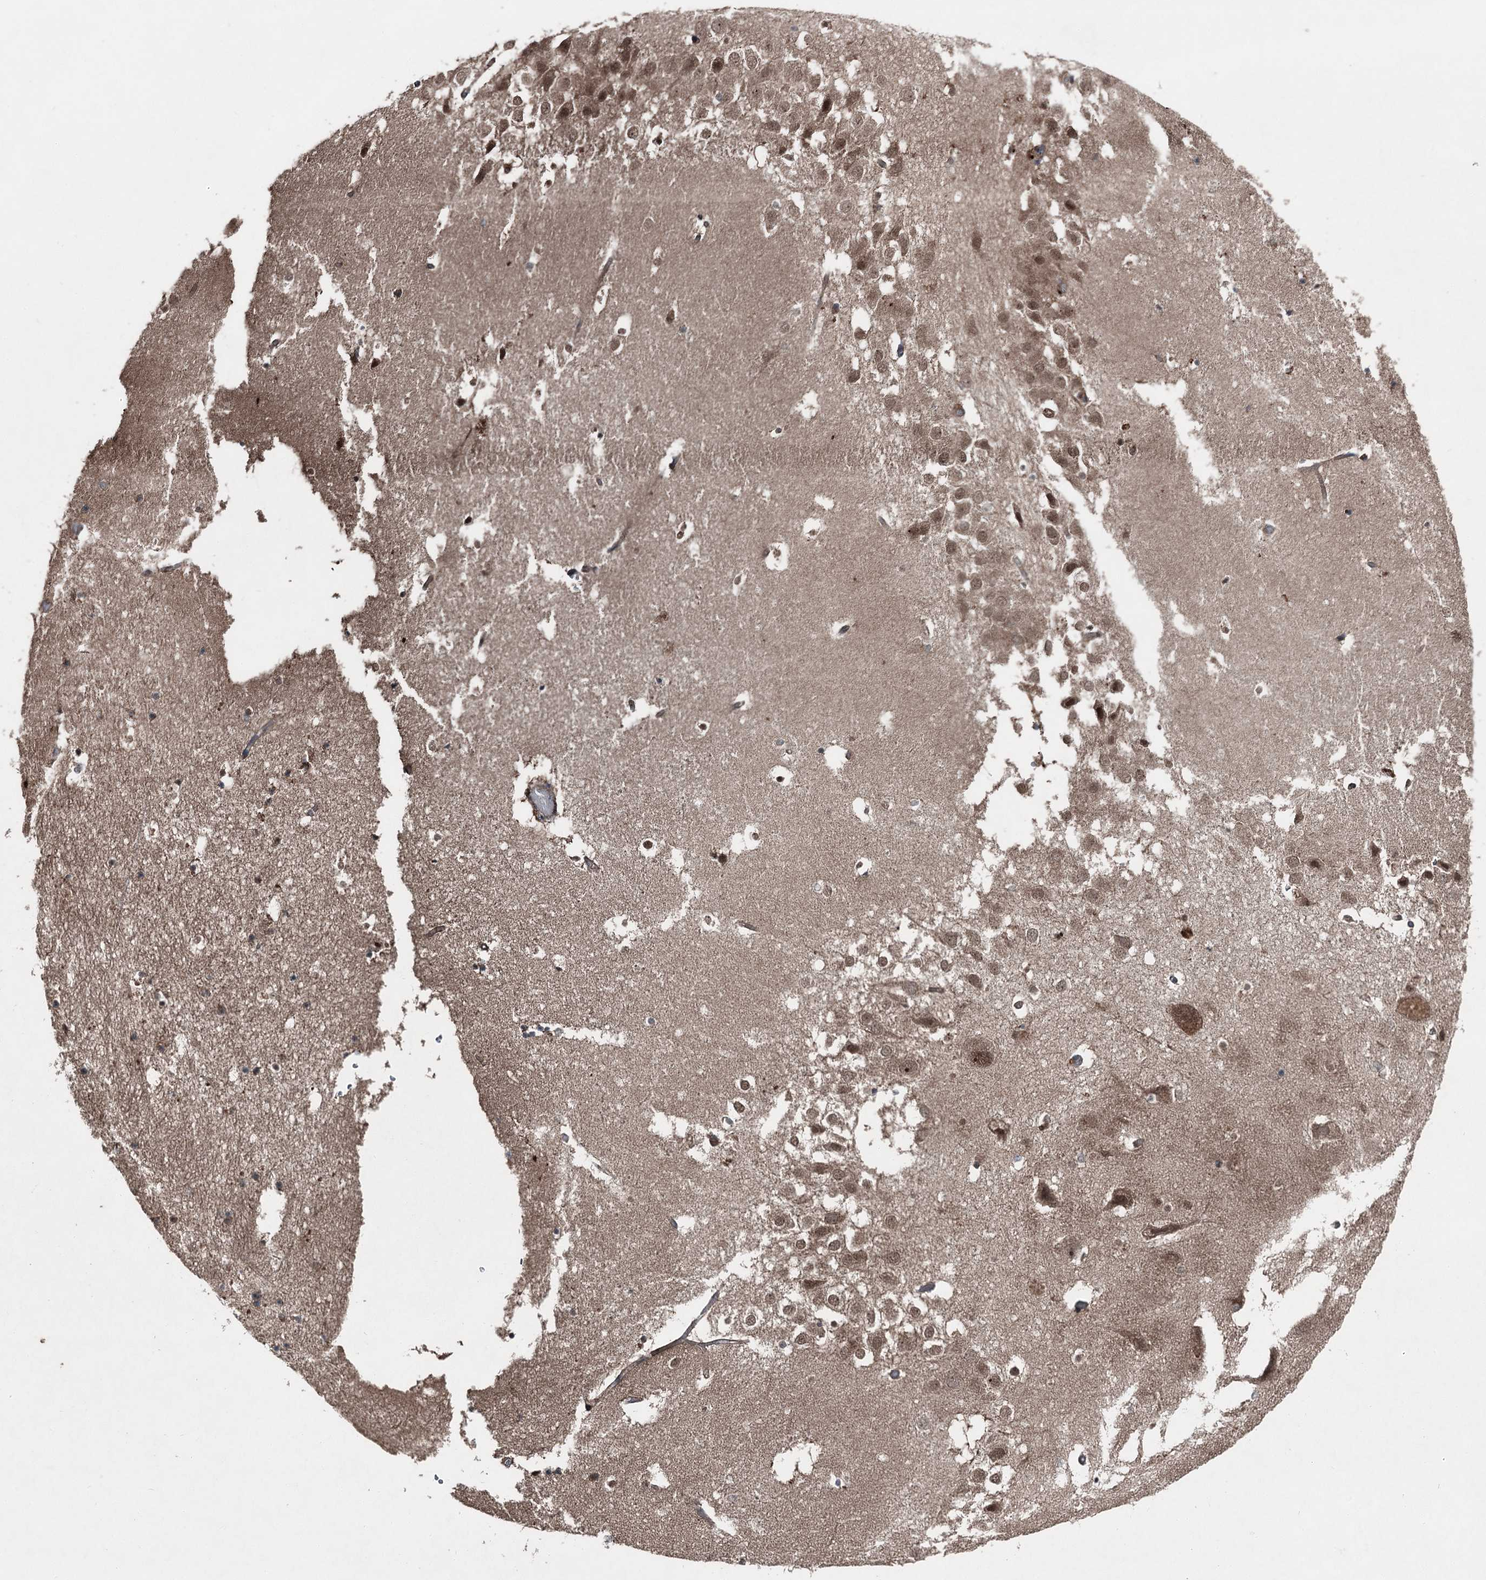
{"staining": {"intensity": "moderate", "quantity": "<25%", "location": "nuclear"}, "tissue": "hippocampus", "cell_type": "Glial cells", "image_type": "normal", "snomed": [{"axis": "morphology", "description": "Normal tissue, NOS"}, {"axis": "topography", "description": "Hippocampus"}], "caption": "Benign hippocampus shows moderate nuclear expression in approximately <25% of glial cells, visualized by immunohistochemistry.", "gene": "BORCS7", "patient": {"sex": "female", "age": 52}}